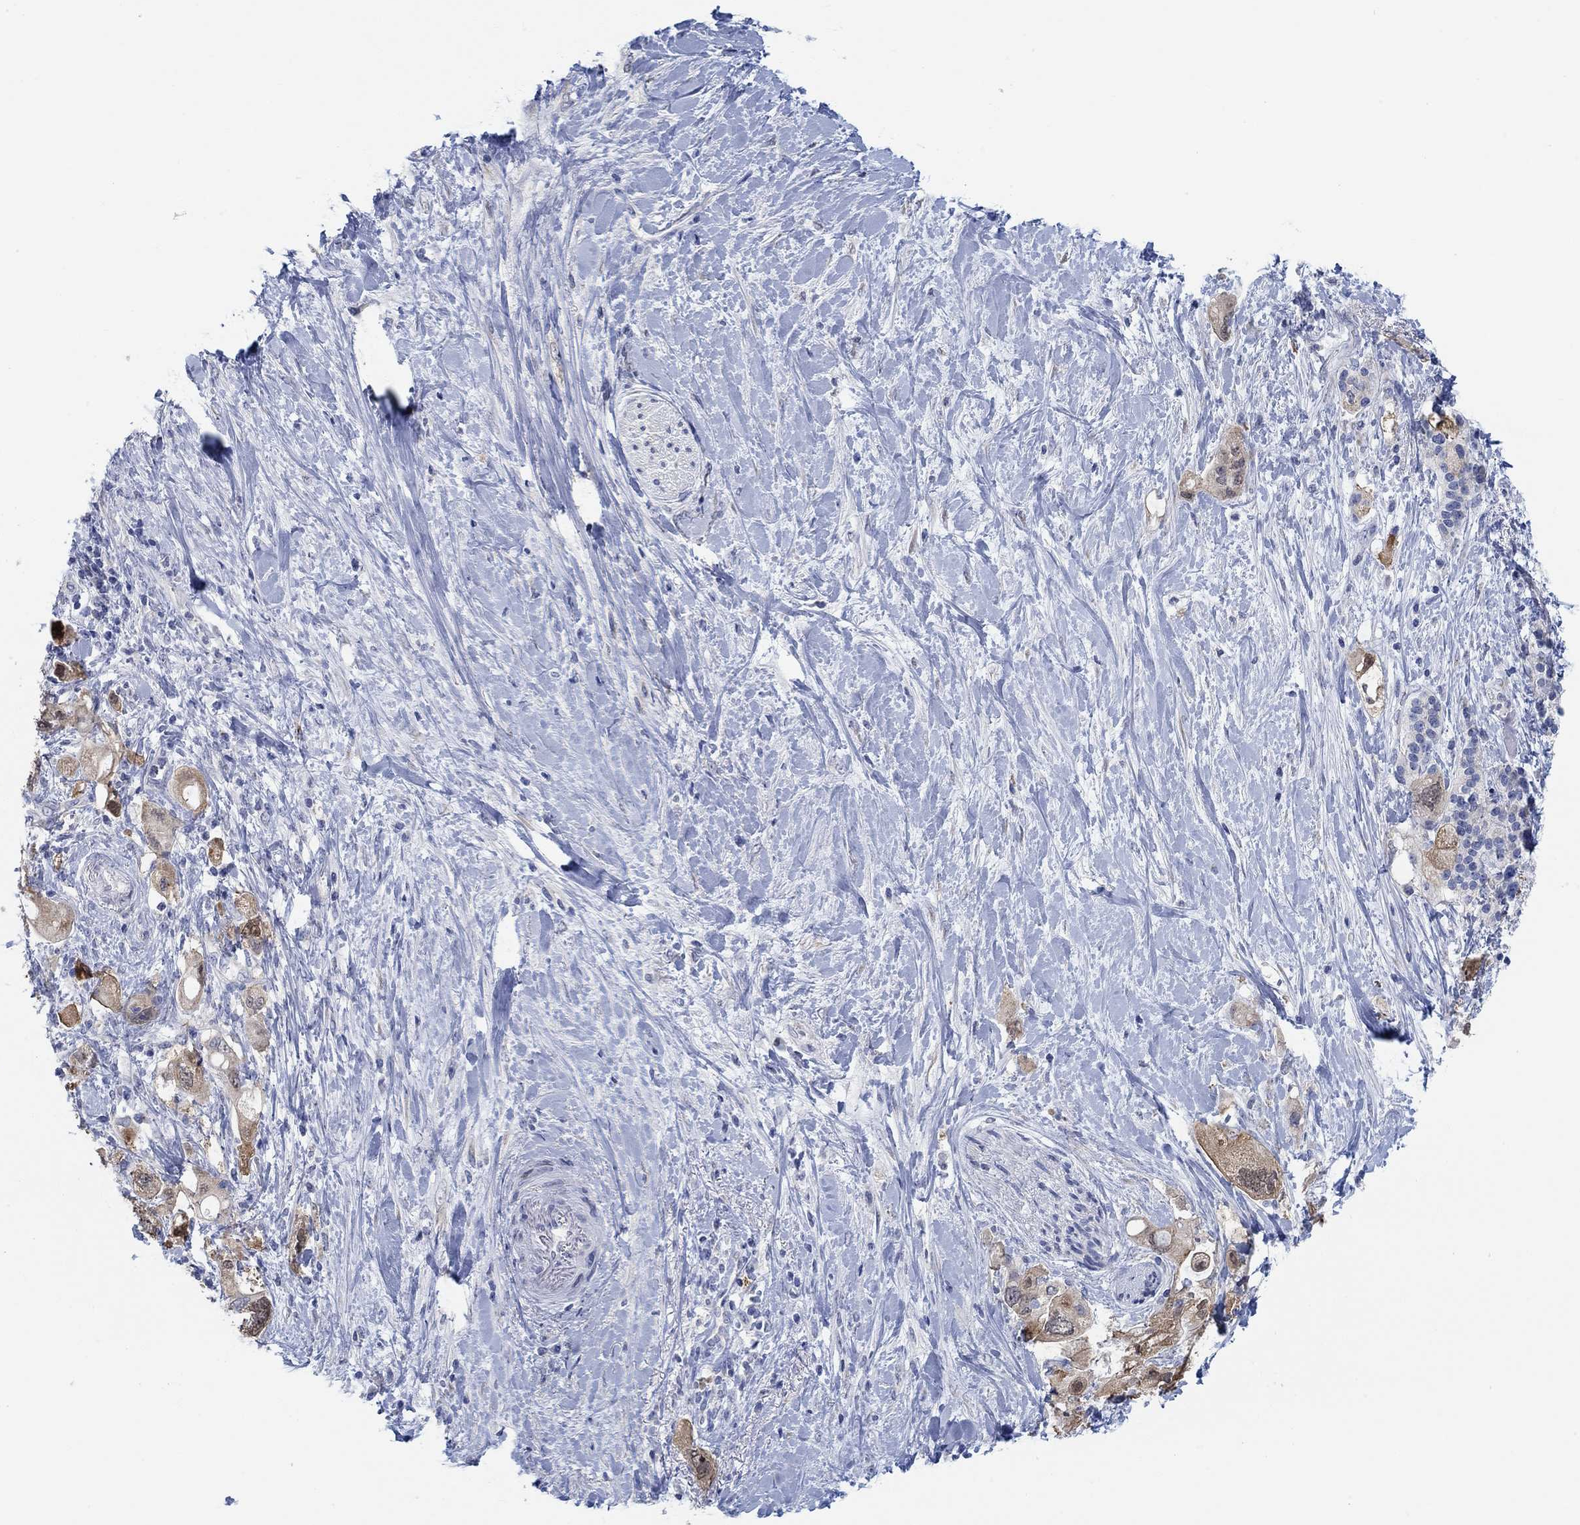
{"staining": {"intensity": "moderate", "quantity": ">75%", "location": "cytoplasmic/membranous"}, "tissue": "pancreatic cancer", "cell_type": "Tumor cells", "image_type": "cancer", "snomed": [{"axis": "morphology", "description": "Adenocarcinoma, NOS"}, {"axis": "topography", "description": "Pancreas"}], "caption": "Adenocarcinoma (pancreatic) was stained to show a protein in brown. There is medium levels of moderate cytoplasmic/membranous positivity in approximately >75% of tumor cells. (DAB IHC with brightfield microscopy, high magnification).", "gene": "TEKT4", "patient": {"sex": "female", "age": 56}}